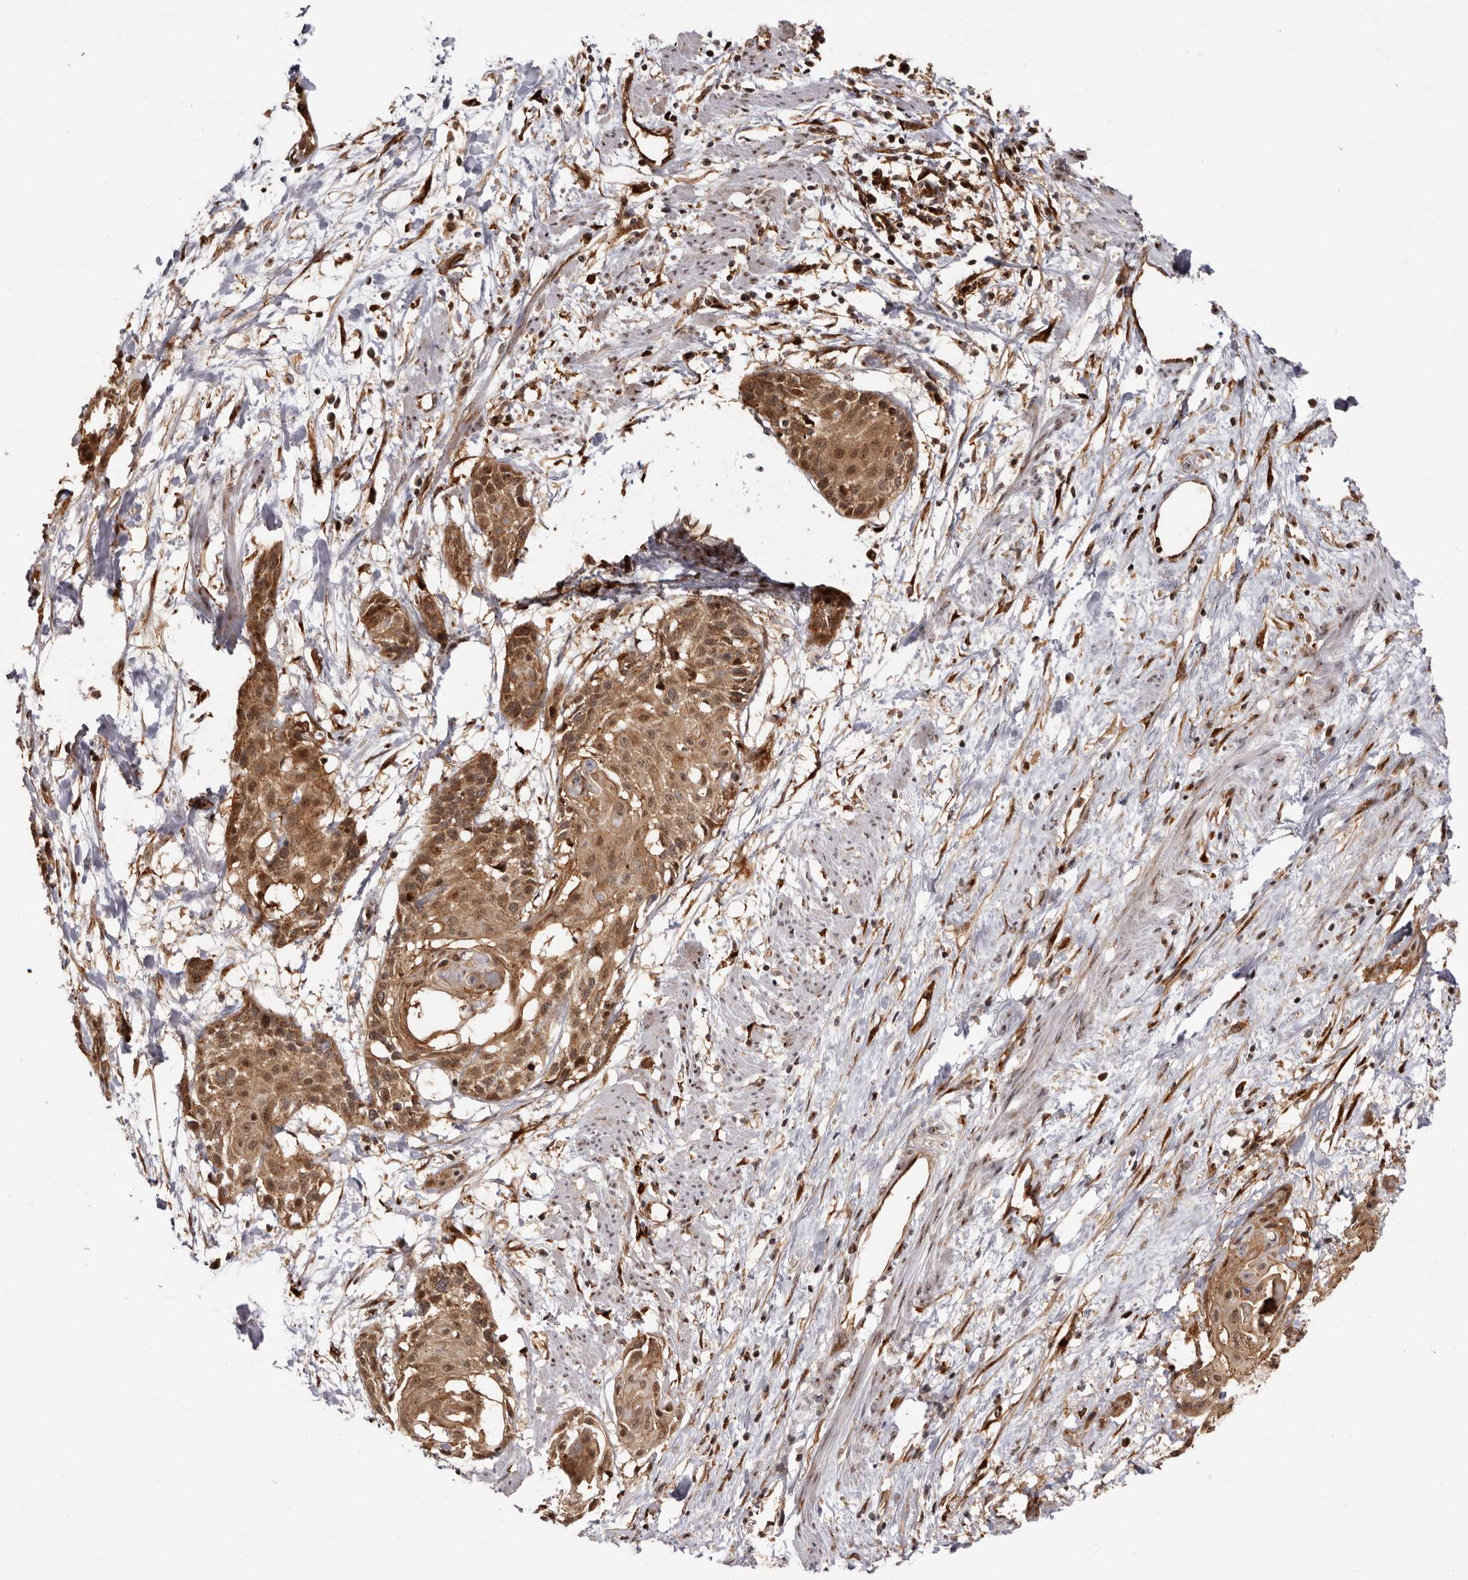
{"staining": {"intensity": "strong", "quantity": ">75%", "location": "cytoplasmic/membranous,nuclear"}, "tissue": "cervical cancer", "cell_type": "Tumor cells", "image_type": "cancer", "snomed": [{"axis": "morphology", "description": "Squamous cell carcinoma, NOS"}, {"axis": "topography", "description": "Cervix"}], "caption": "Immunohistochemistry micrograph of neoplastic tissue: cervical squamous cell carcinoma stained using immunohistochemistry (IHC) displays high levels of strong protein expression localized specifically in the cytoplasmic/membranous and nuclear of tumor cells, appearing as a cytoplasmic/membranous and nuclear brown color.", "gene": "GPR27", "patient": {"sex": "female", "age": 57}}